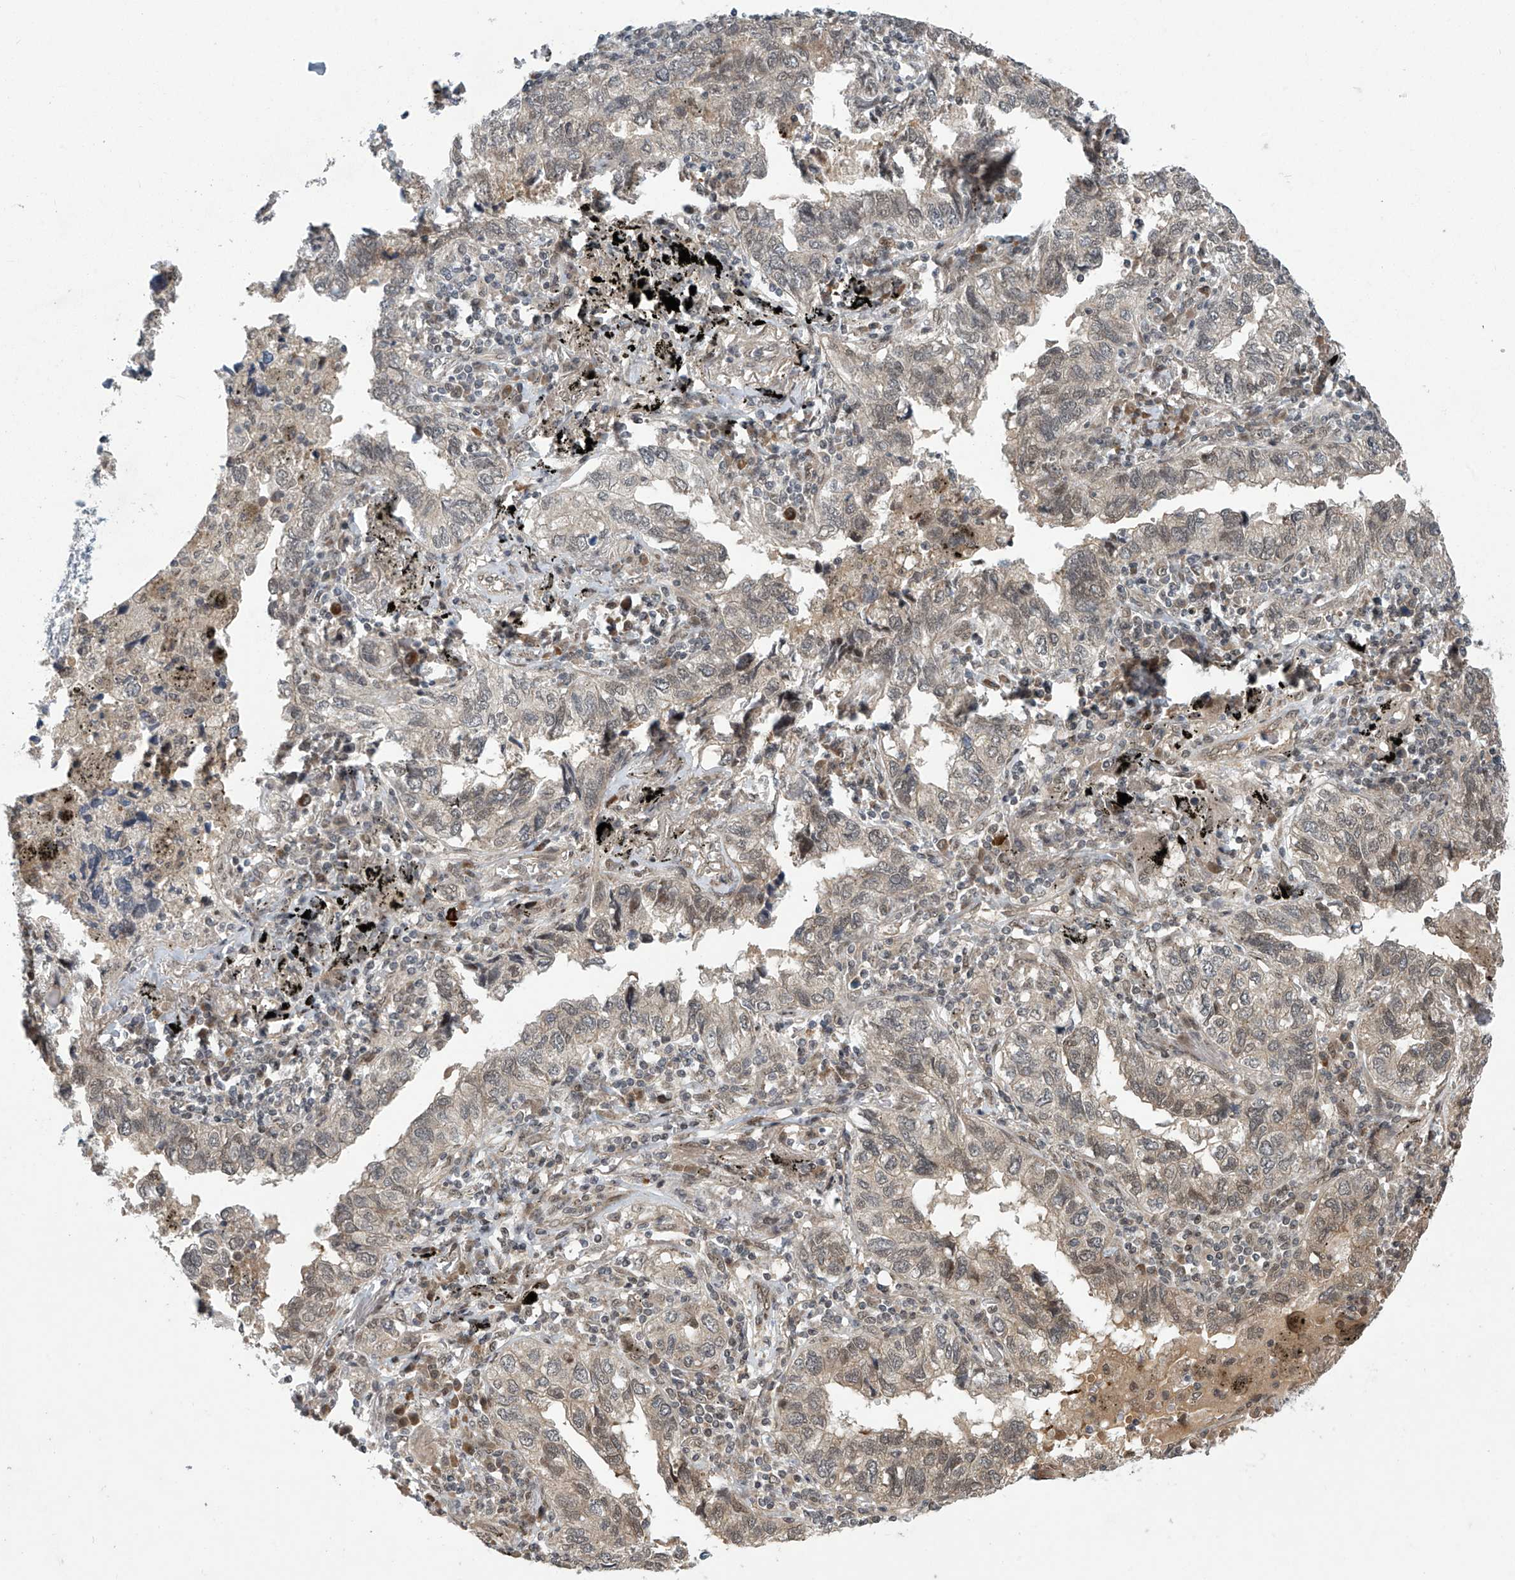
{"staining": {"intensity": "weak", "quantity": "25%-75%", "location": "cytoplasmic/membranous,nuclear"}, "tissue": "lung cancer", "cell_type": "Tumor cells", "image_type": "cancer", "snomed": [{"axis": "morphology", "description": "Adenocarcinoma, NOS"}, {"axis": "topography", "description": "Lung"}], "caption": "Lung cancer was stained to show a protein in brown. There is low levels of weak cytoplasmic/membranous and nuclear staining in about 25%-75% of tumor cells.", "gene": "ABHD13", "patient": {"sex": "male", "age": 65}}